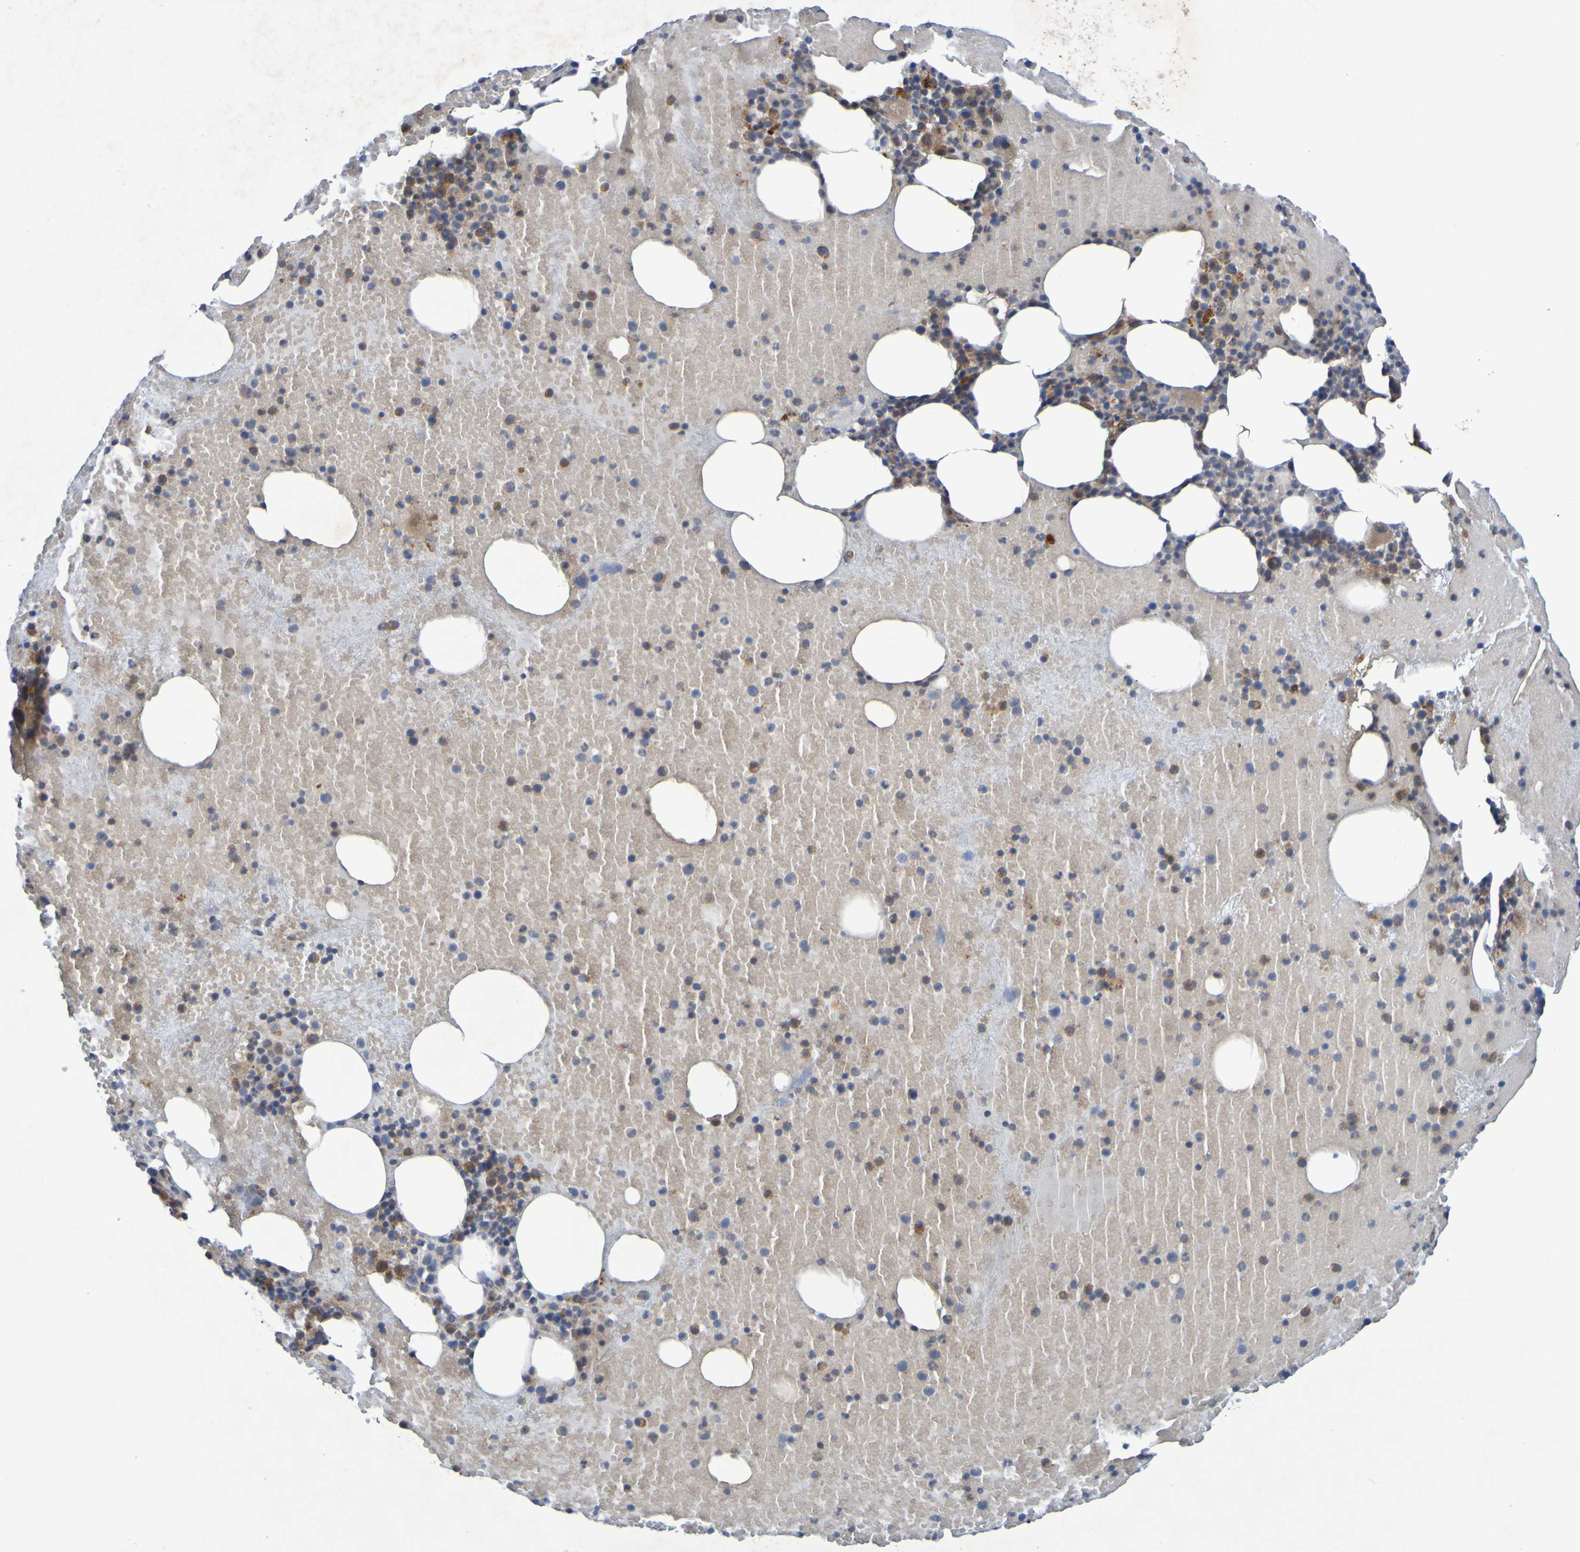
{"staining": {"intensity": "moderate", "quantity": "25%-75%", "location": "cytoplasmic/membranous"}, "tissue": "bone marrow", "cell_type": "Hematopoietic cells", "image_type": "normal", "snomed": [{"axis": "morphology", "description": "Normal tissue, NOS"}, {"axis": "morphology", "description": "Inflammation, NOS"}, {"axis": "topography", "description": "Bone marrow"}], "caption": "High-power microscopy captured an immunohistochemistry micrograph of benign bone marrow, revealing moderate cytoplasmic/membranous staining in approximately 25%-75% of hematopoietic cells.", "gene": "SDK1", "patient": {"sex": "male", "age": 43}}